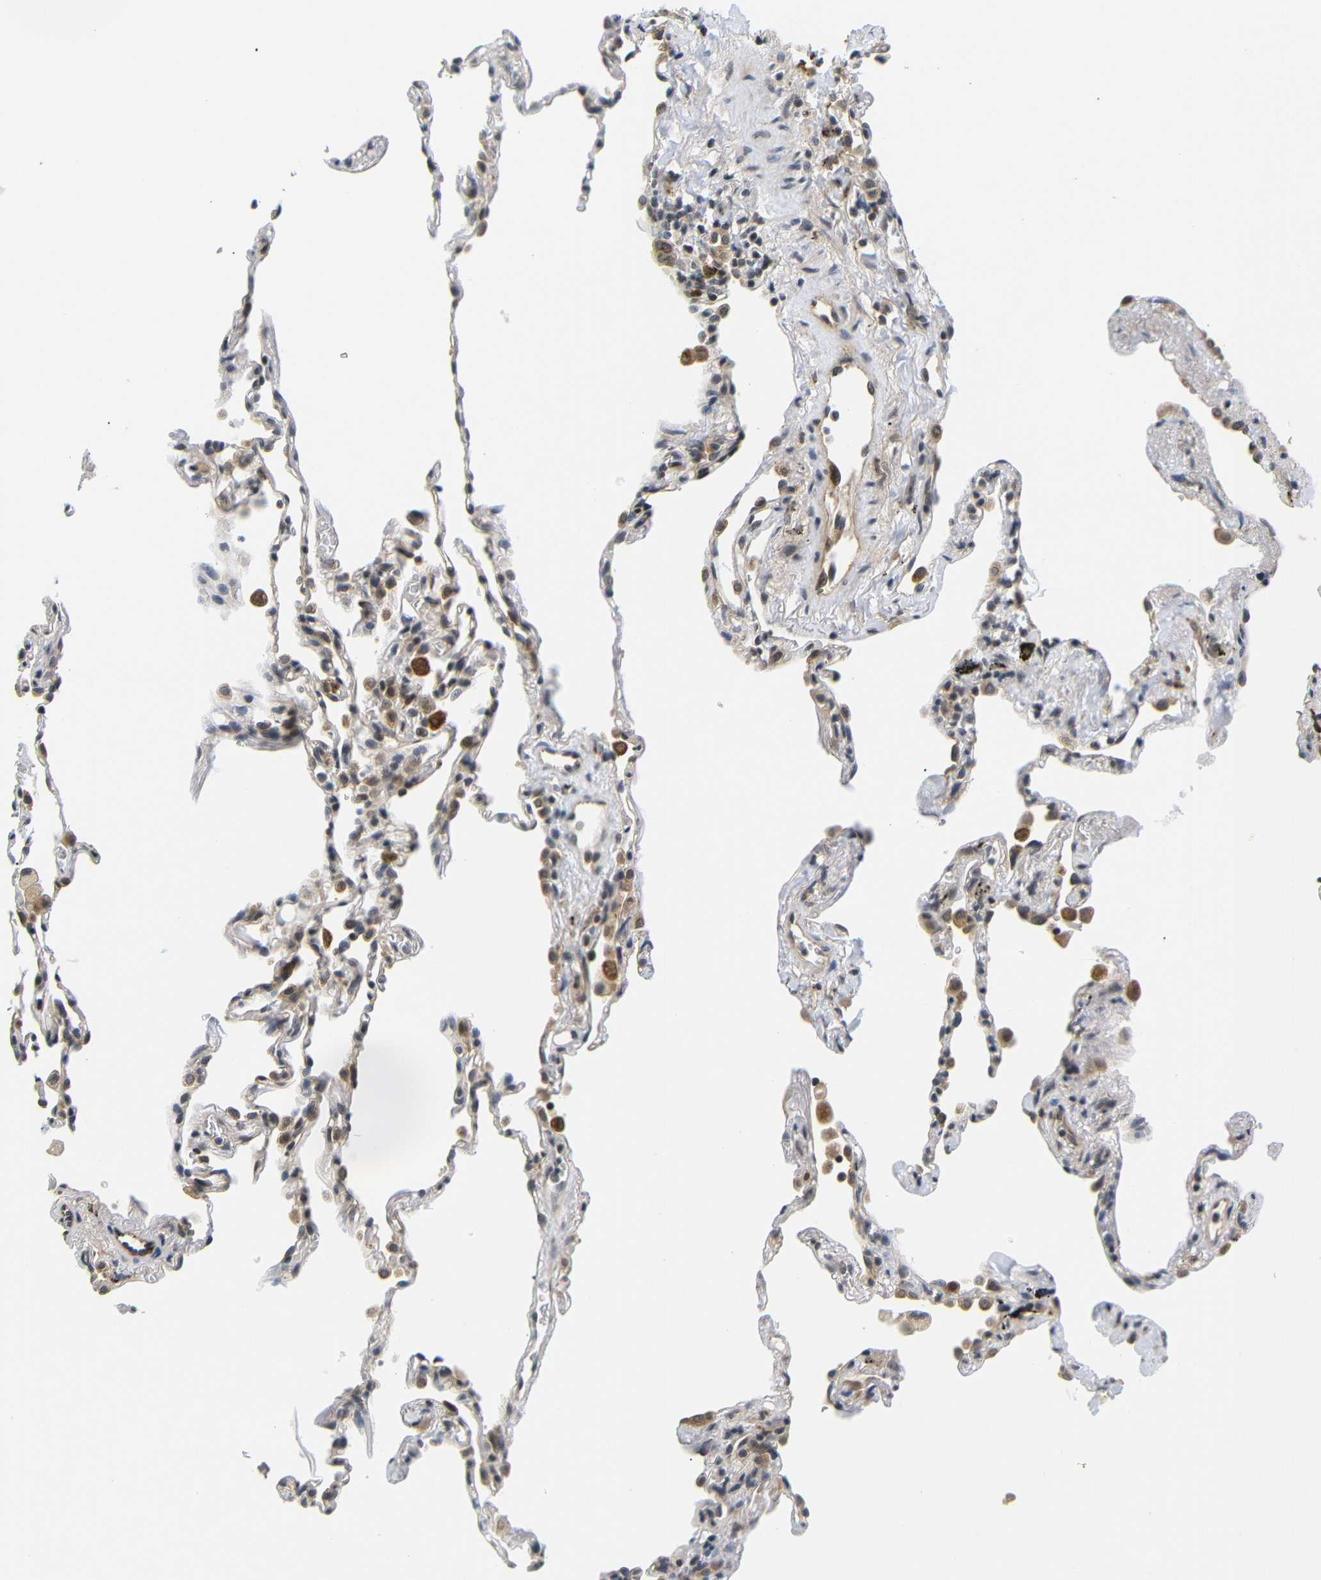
{"staining": {"intensity": "weak", "quantity": "25%-75%", "location": "cytoplasmic/membranous"}, "tissue": "lung", "cell_type": "Alveolar cells", "image_type": "normal", "snomed": [{"axis": "morphology", "description": "Normal tissue, NOS"}, {"axis": "topography", "description": "Lung"}], "caption": "Immunohistochemistry (IHC) histopathology image of unremarkable lung stained for a protein (brown), which displays low levels of weak cytoplasmic/membranous expression in approximately 25%-75% of alveolar cells.", "gene": "GJA5", "patient": {"sex": "male", "age": 59}}